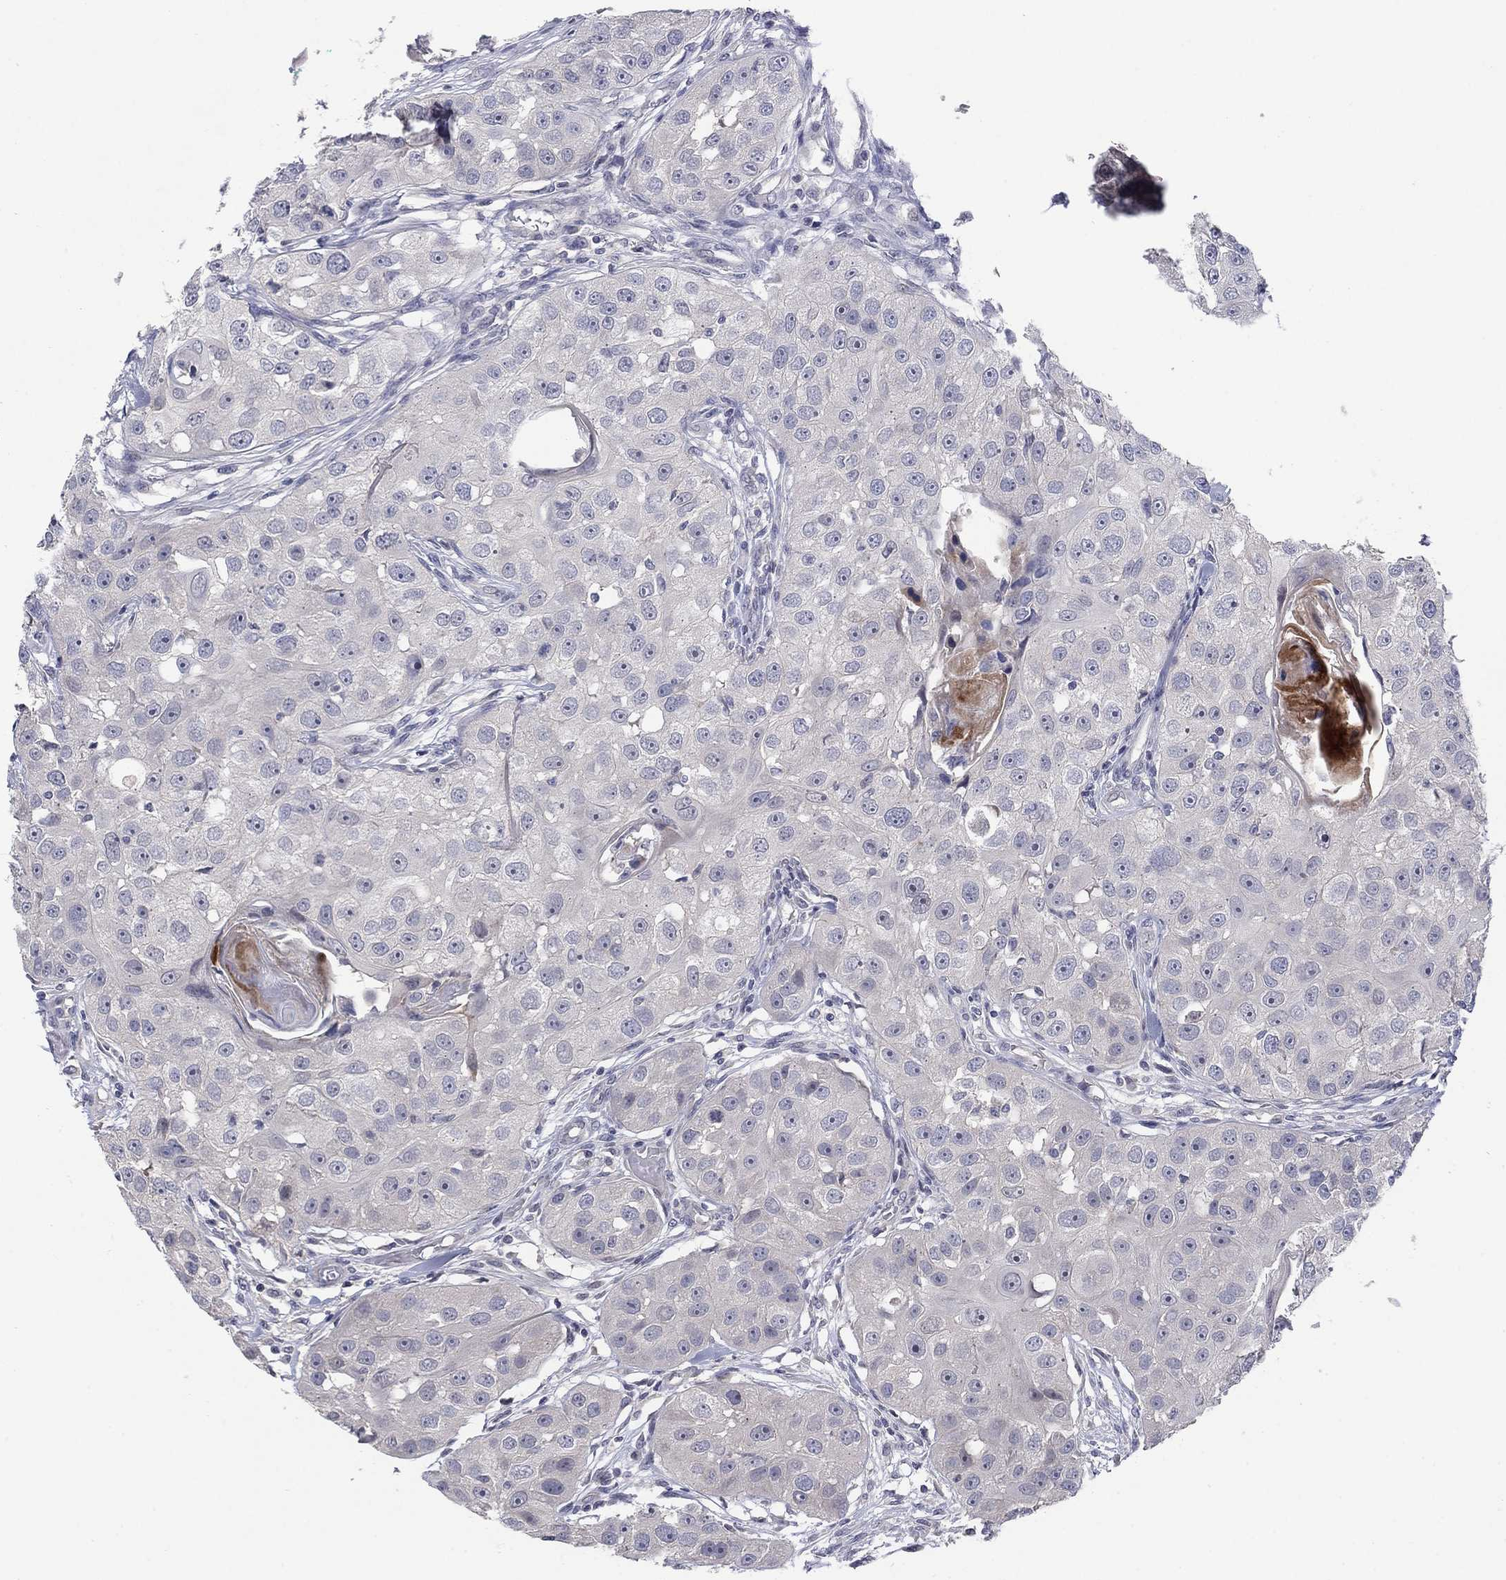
{"staining": {"intensity": "negative", "quantity": "none", "location": "none"}, "tissue": "head and neck cancer", "cell_type": "Tumor cells", "image_type": "cancer", "snomed": [{"axis": "morphology", "description": "Normal tissue, NOS"}, {"axis": "morphology", "description": "Squamous cell carcinoma, NOS"}, {"axis": "topography", "description": "Skeletal muscle"}, {"axis": "topography", "description": "Head-Neck"}], "caption": "DAB (3,3'-diaminobenzidine) immunohistochemical staining of squamous cell carcinoma (head and neck) demonstrates no significant positivity in tumor cells. (DAB (3,3'-diaminobenzidine) IHC with hematoxylin counter stain).", "gene": "AMN1", "patient": {"sex": "male", "age": 51}}